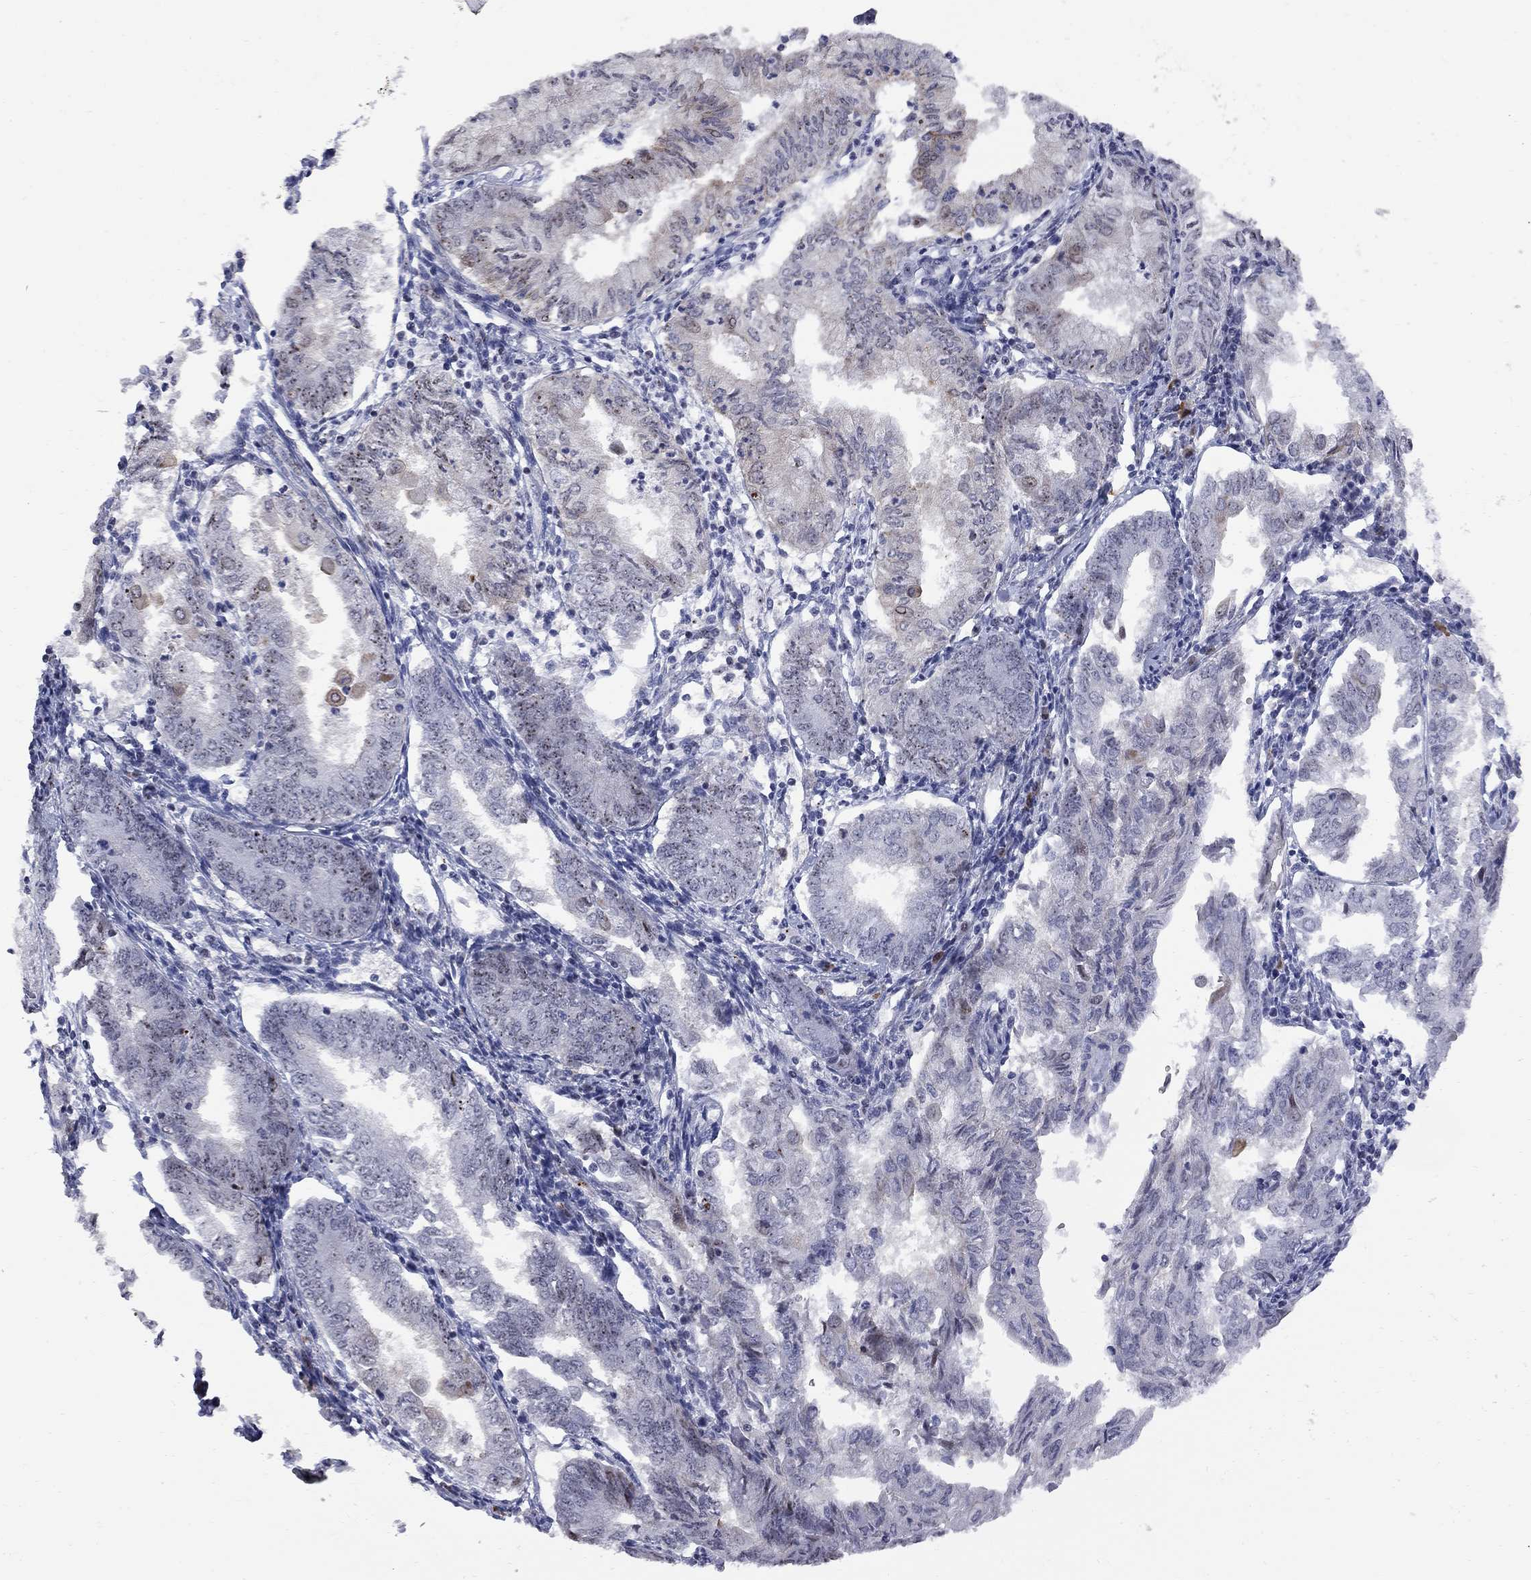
{"staining": {"intensity": "weak", "quantity": "<25%", "location": "cytoplasmic/membranous"}, "tissue": "endometrial cancer", "cell_type": "Tumor cells", "image_type": "cancer", "snomed": [{"axis": "morphology", "description": "Adenocarcinoma, NOS"}, {"axis": "topography", "description": "Endometrium"}], "caption": "DAB immunohistochemical staining of endometrial adenocarcinoma exhibits no significant positivity in tumor cells.", "gene": "DHX33", "patient": {"sex": "female", "age": 68}}